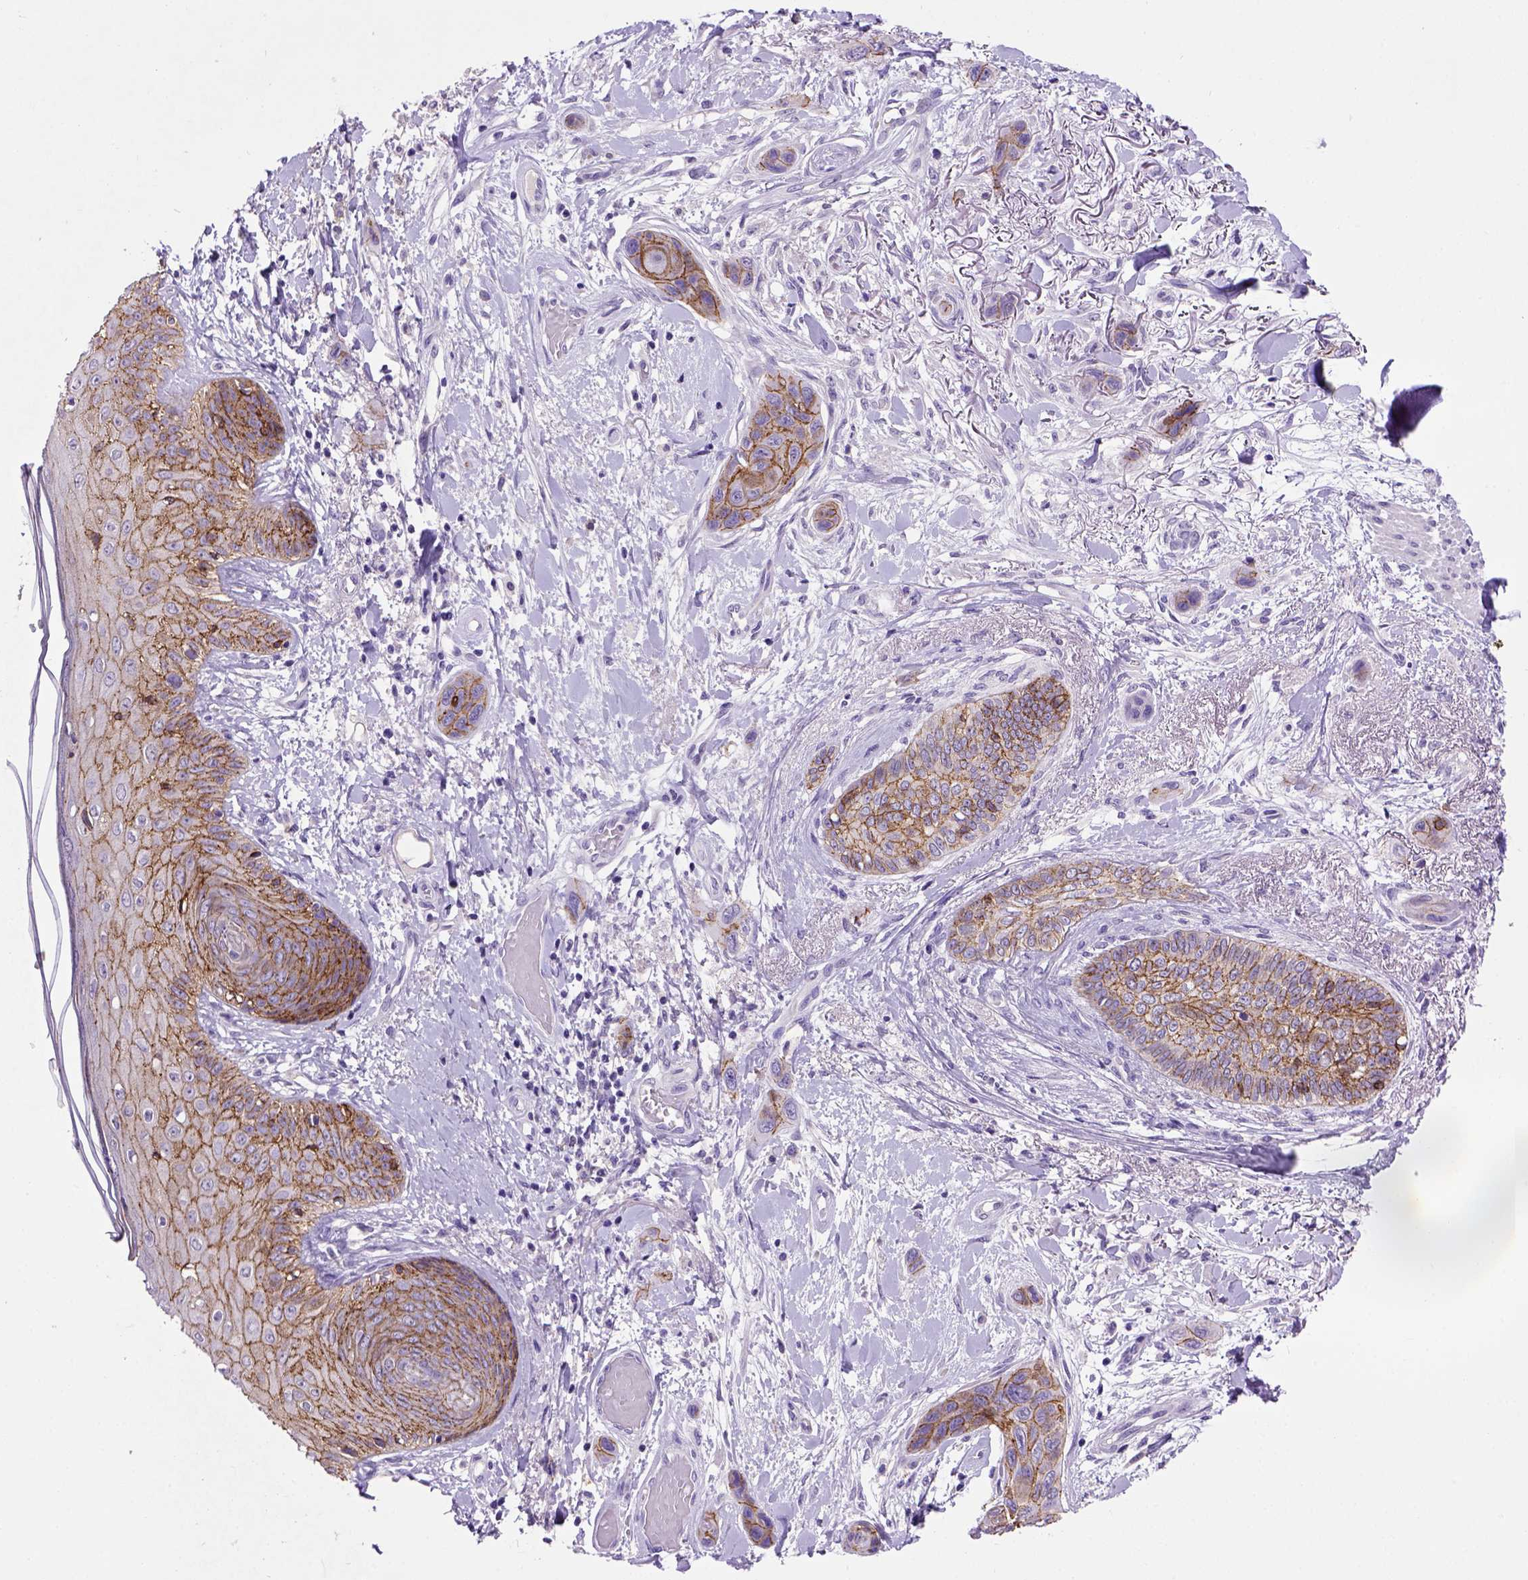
{"staining": {"intensity": "moderate", "quantity": ">75%", "location": "cytoplasmic/membranous"}, "tissue": "skin cancer", "cell_type": "Tumor cells", "image_type": "cancer", "snomed": [{"axis": "morphology", "description": "Squamous cell carcinoma, NOS"}, {"axis": "topography", "description": "Skin"}], "caption": "Immunohistochemistry staining of skin cancer, which exhibits medium levels of moderate cytoplasmic/membranous expression in approximately >75% of tumor cells indicating moderate cytoplasmic/membranous protein positivity. The staining was performed using DAB (brown) for protein detection and nuclei were counterstained in hematoxylin (blue).", "gene": "CDH1", "patient": {"sex": "male", "age": 79}}